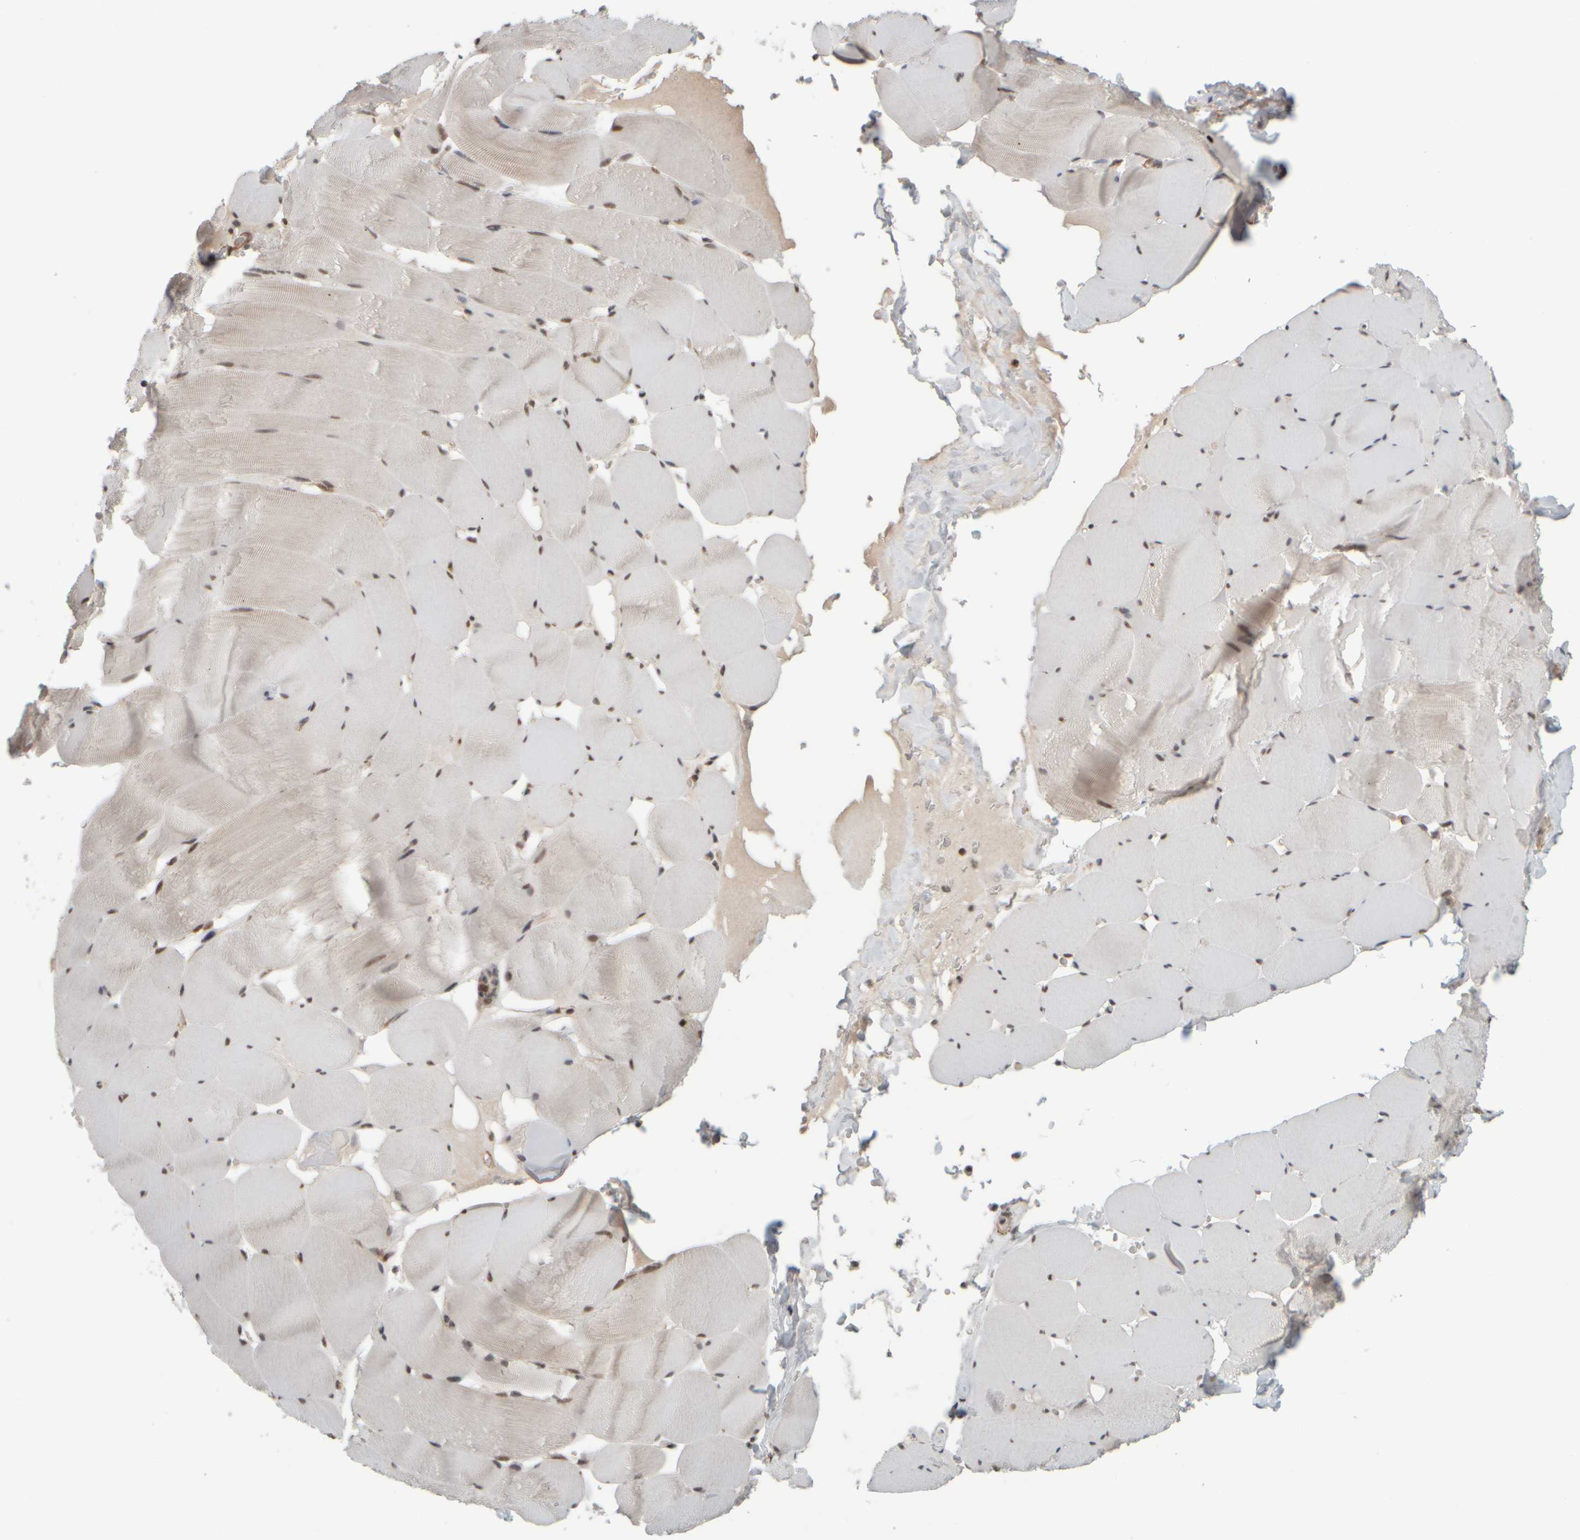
{"staining": {"intensity": "weak", "quantity": ">75%", "location": "nuclear"}, "tissue": "skeletal muscle", "cell_type": "Myocytes", "image_type": "normal", "snomed": [{"axis": "morphology", "description": "Normal tissue, NOS"}, {"axis": "topography", "description": "Skeletal muscle"}], "caption": "Immunohistochemistry (IHC) staining of normal skeletal muscle, which reveals low levels of weak nuclear staining in about >75% of myocytes indicating weak nuclear protein expression. The staining was performed using DAB (brown) for protein detection and nuclei were counterstained in hematoxylin (blue).", "gene": "SYNRG", "patient": {"sex": "male", "age": 62}}